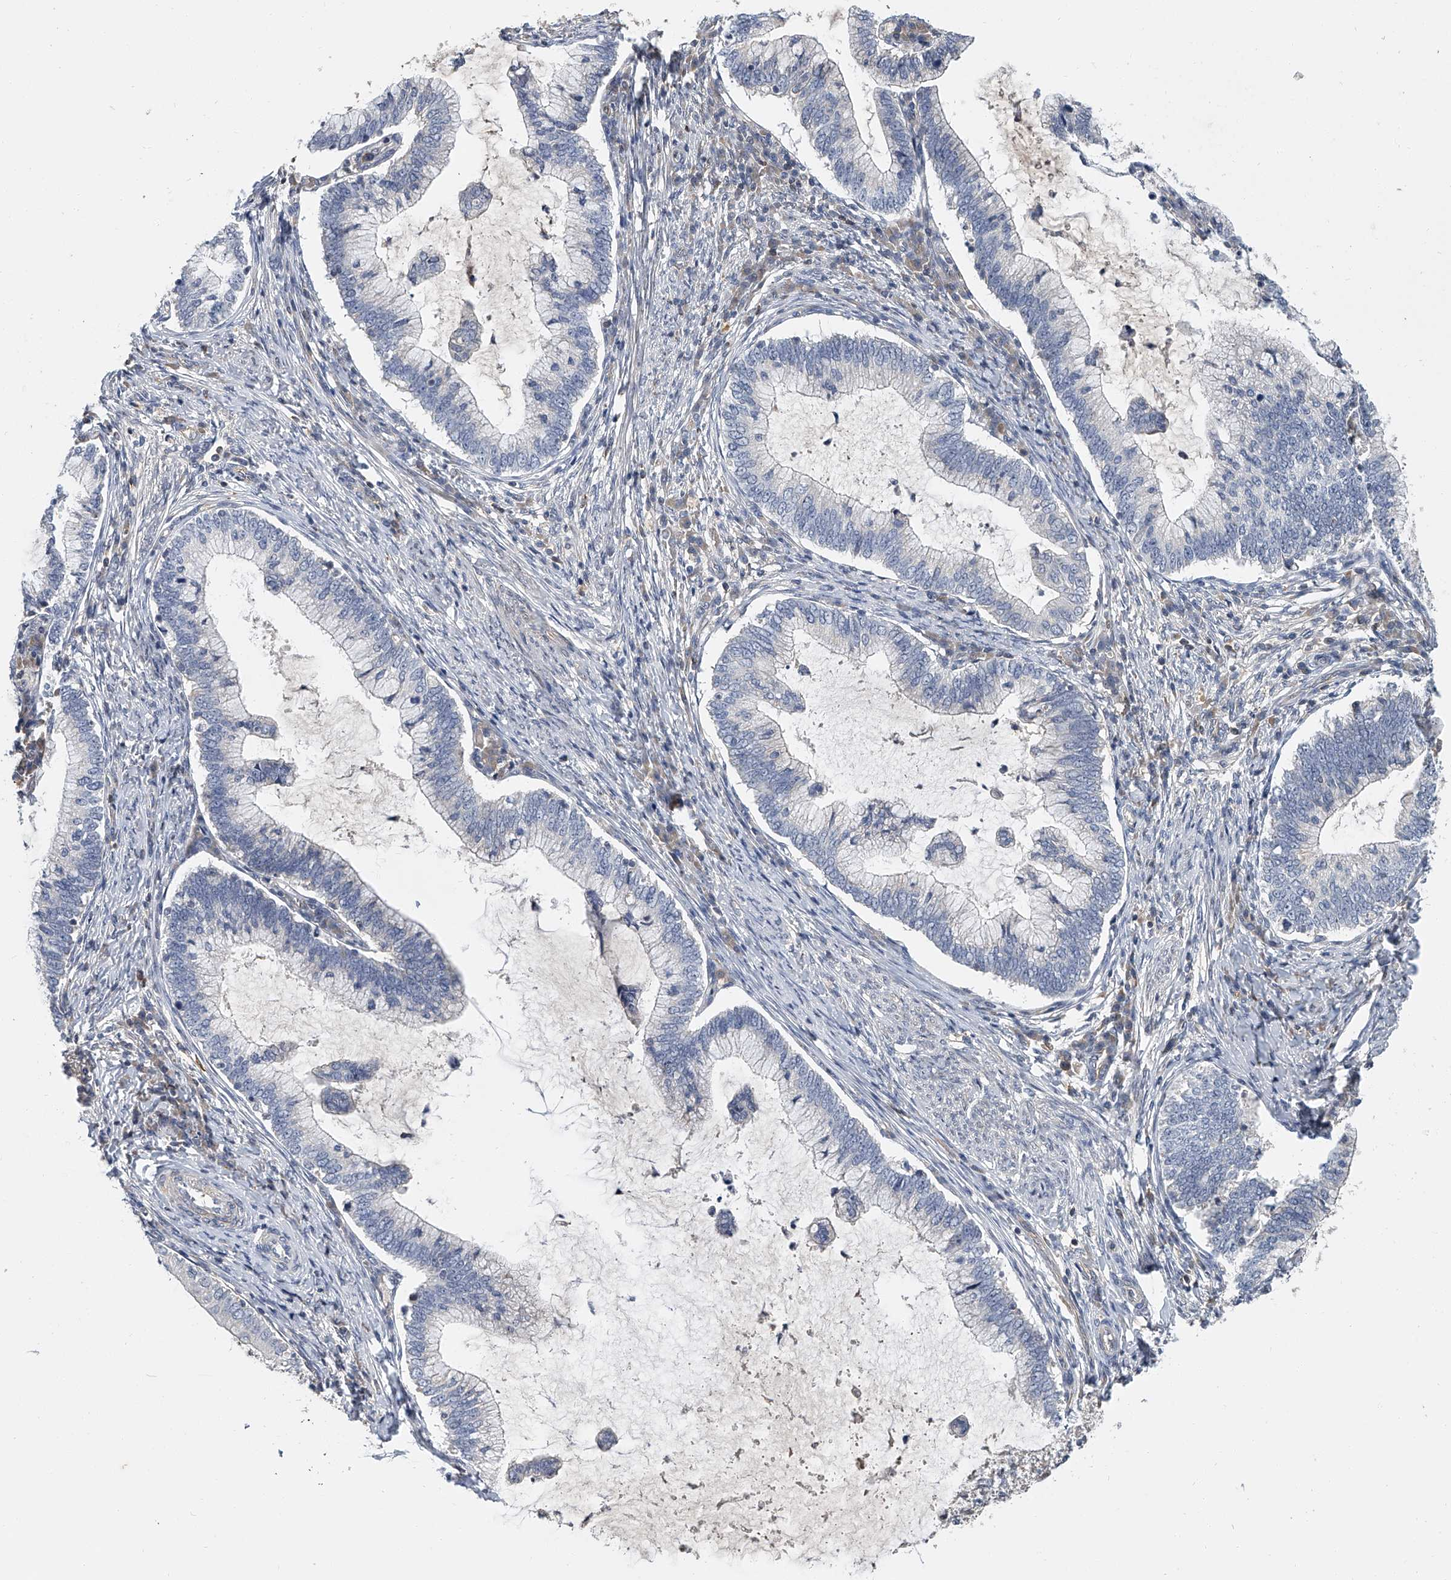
{"staining": {"intensity": "negative", "quantity": "none", "location": "none"}, "tissue": "cervical cancer", "cell_type": "Tumor cells", "image_type": "cancer", "snomed": [{"axis": "morphology", "description": "Adenocarcinoma, NOS"}, {"axis": "topography", "description": "Cervix"}], "caption": "Immunohistochemistry micrograph of human cervical cancer (adenocarcinoma) stained for a protein (brown), which exhibits no positivity in tumor cells. (DAB (3,3'-diaminobenzidine) IHC with hematoxylin counter stain).", "gene": "CD200", "patient": {"sex": "female", "age": 36}}